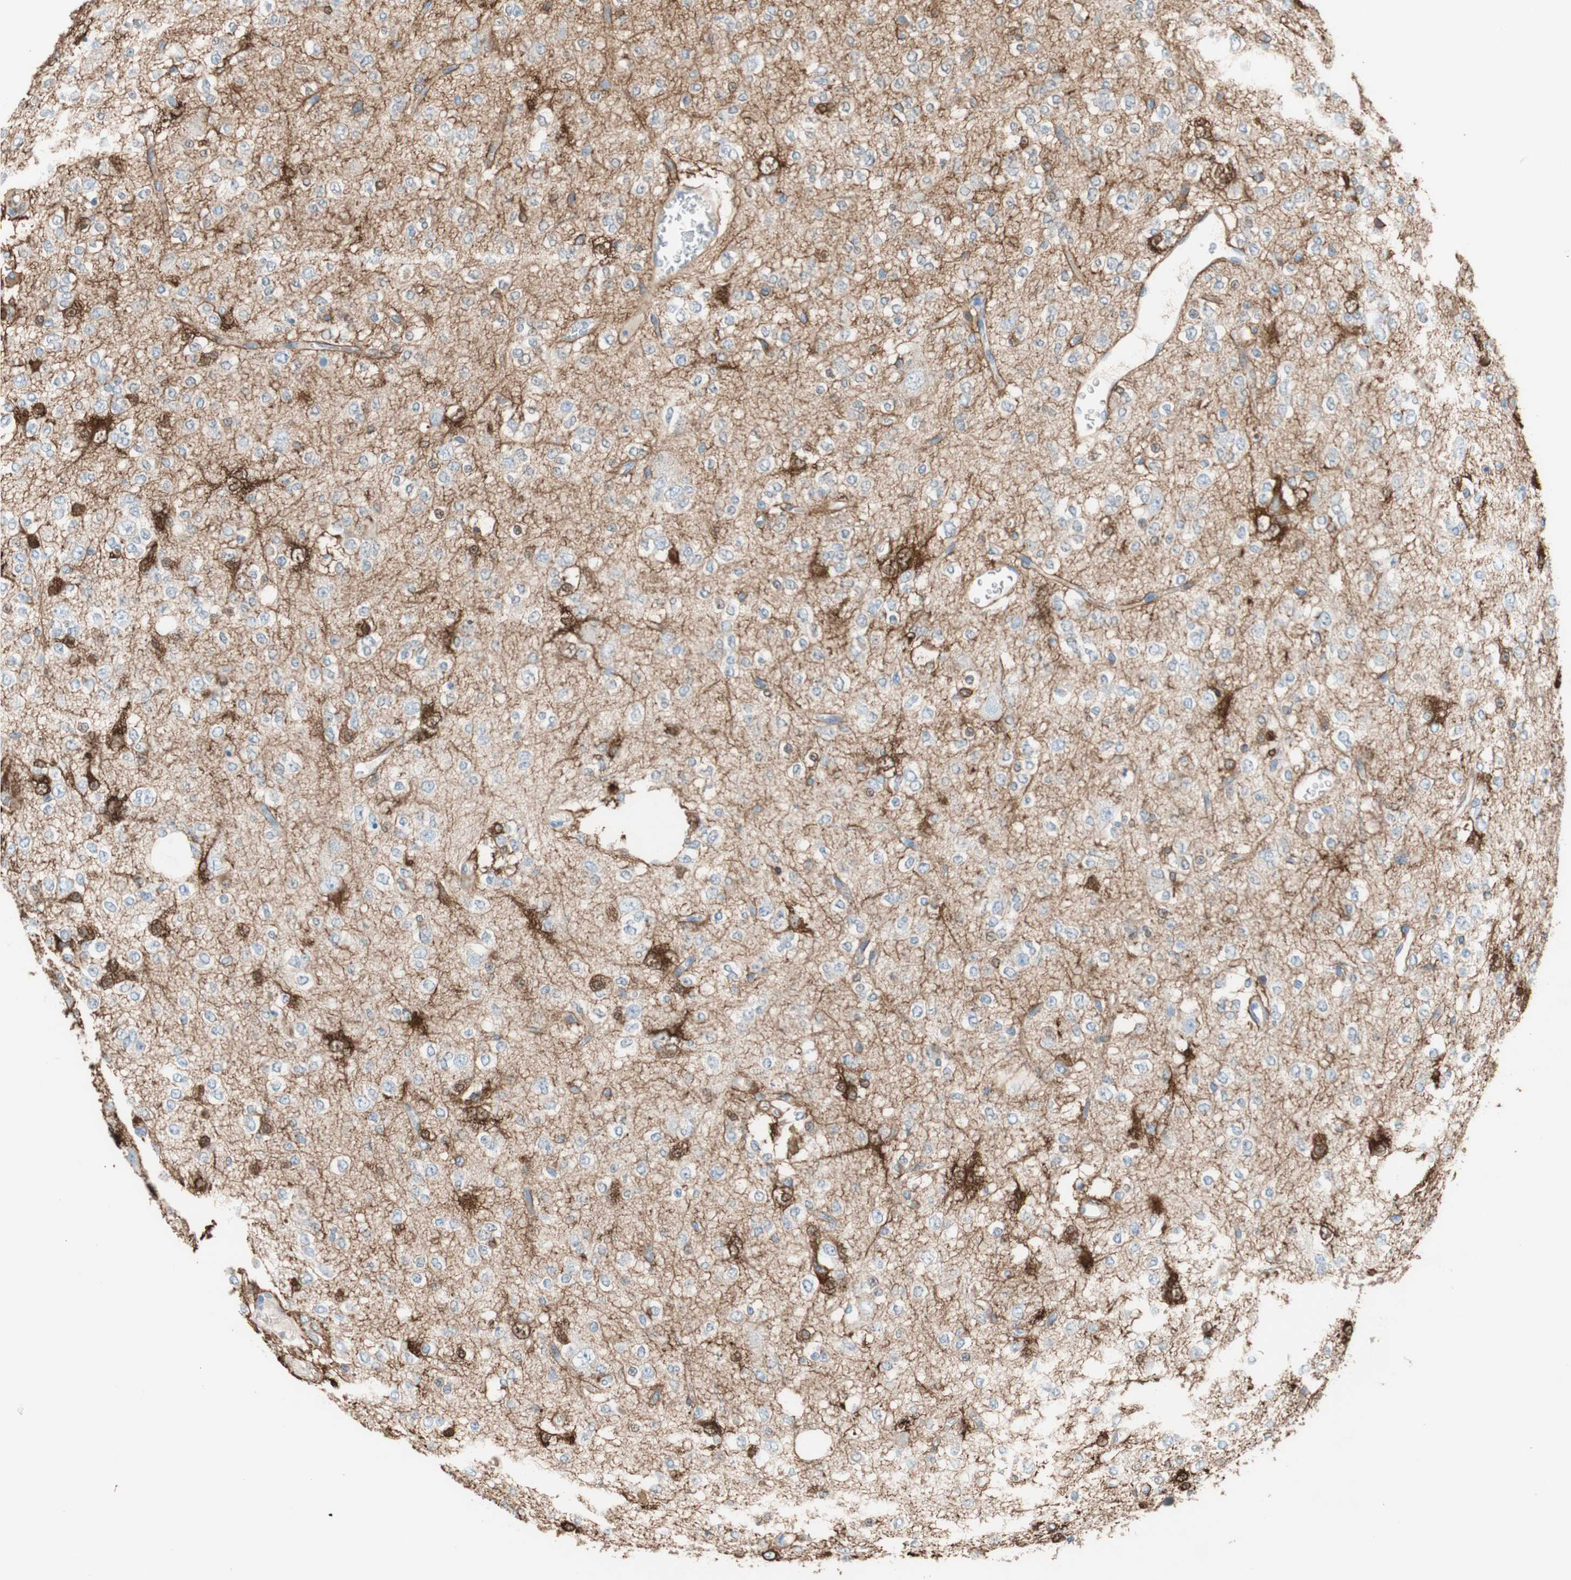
{"staining": {"intensity": "negative", "quantity": "none", "location": "none"}, "tissue": "glioma", "cell_type": "Tumor cells", "image_type": "cancer", "snomed": [{"axis": "morphology", "description": "Glioma, malignant, Low grade"}, {"axis": "topography", "description": "Brain"}], "caption": "Human glioma stained for a protein using immunohistochemistry exhibits no expression in tumor cells.", "gene": "GLUL", "patient": {"sex": "male", "age": 38}}